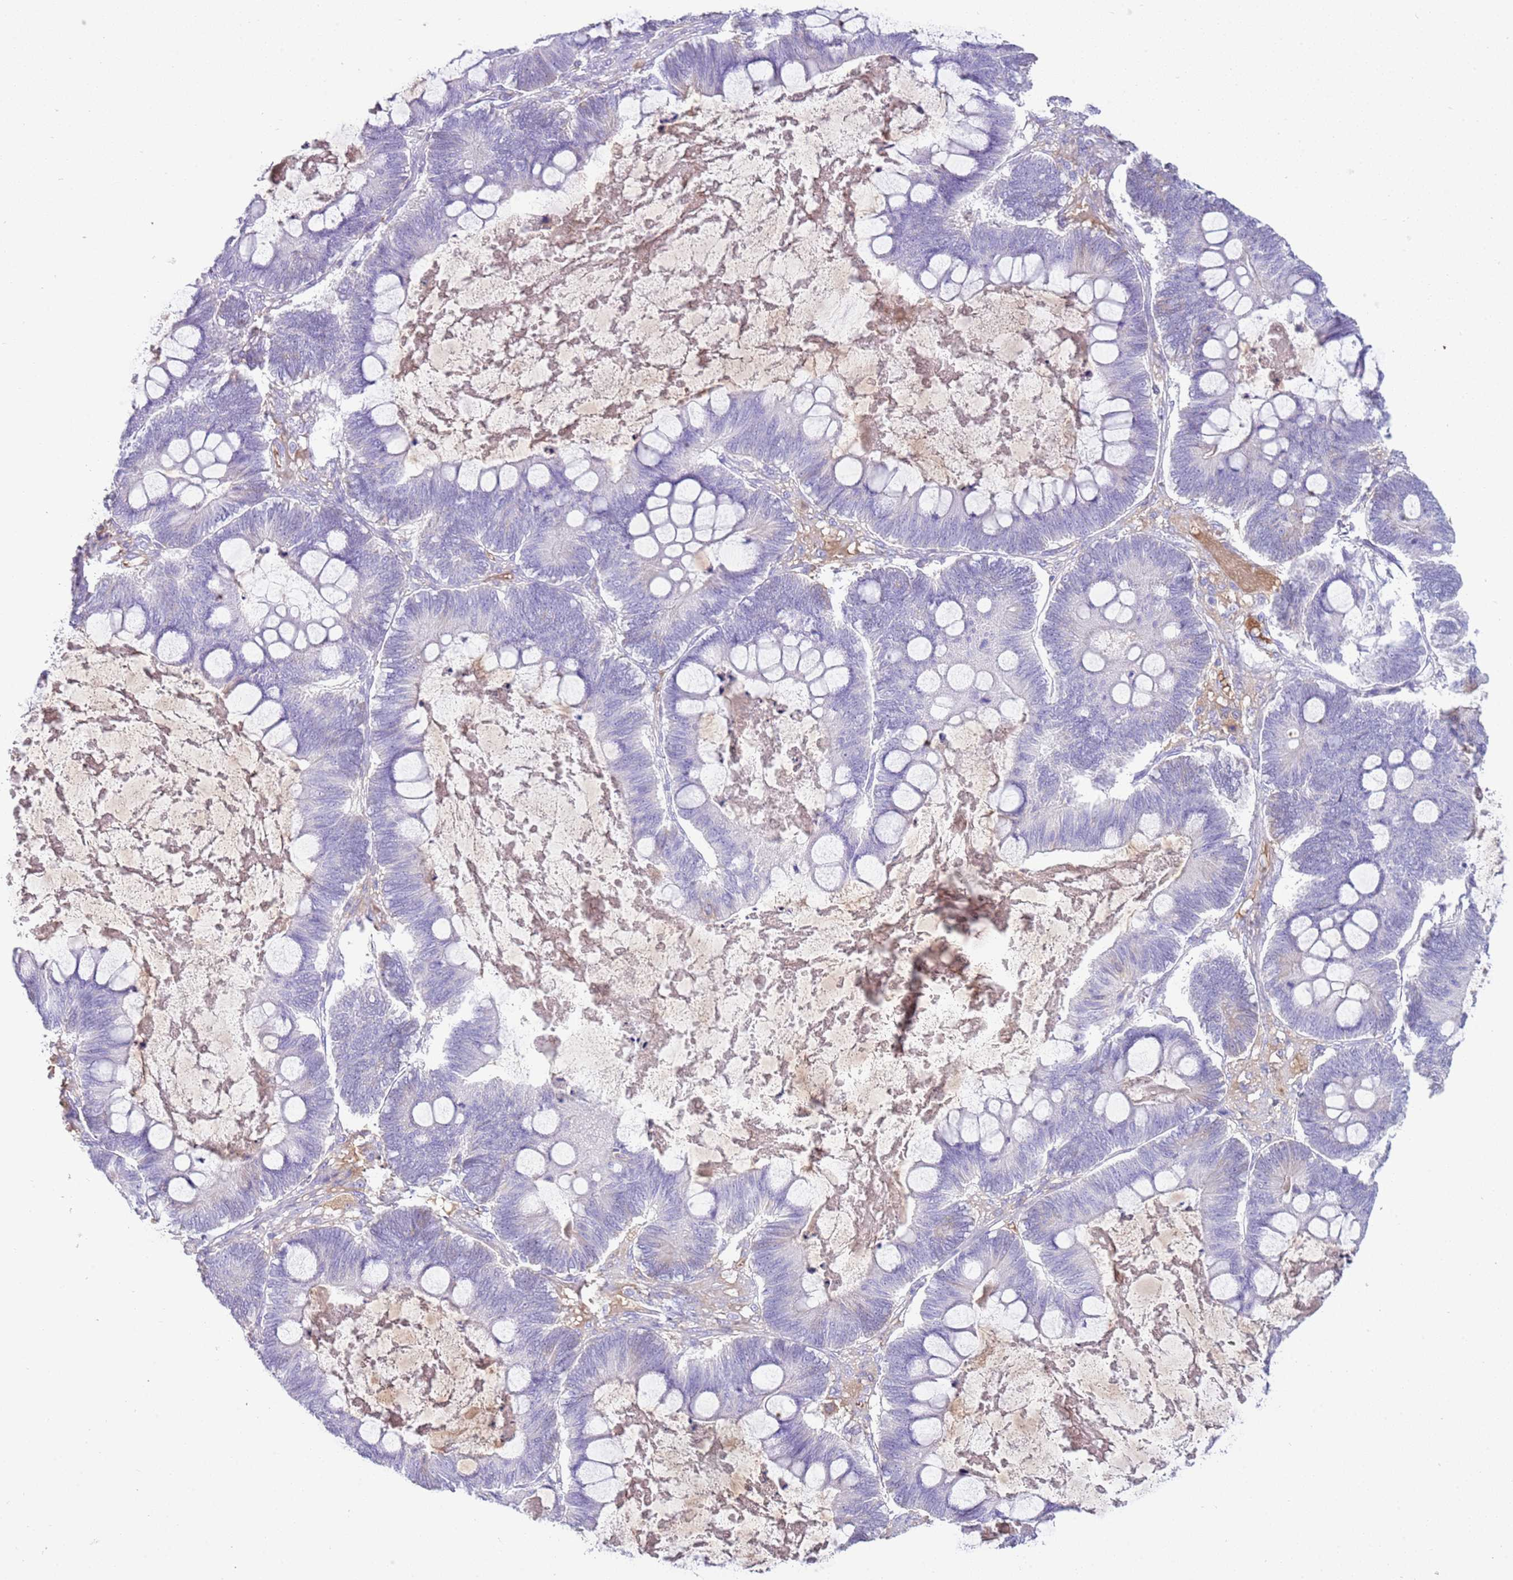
{"staining": {"intensity": "negative", "quantity": "none", "location": "none"}, "tissue": "ovarian cancer", "cell_type": "Tumor cells", "image_type": "cancer", "snomed": [{"axis": "morphology", "description": "Cystadenocarcinoma, mucinous, NOS"}, {"axis": "topography", "description": "Ovary"}], "caption": "The histopathology image demonstrates no staining of tumor cells in ovarian cancer (mucinous cystadenocarcinoma).", "gene": "IGKV3D-11", "patient": {"sex": "female", "age": 61}}